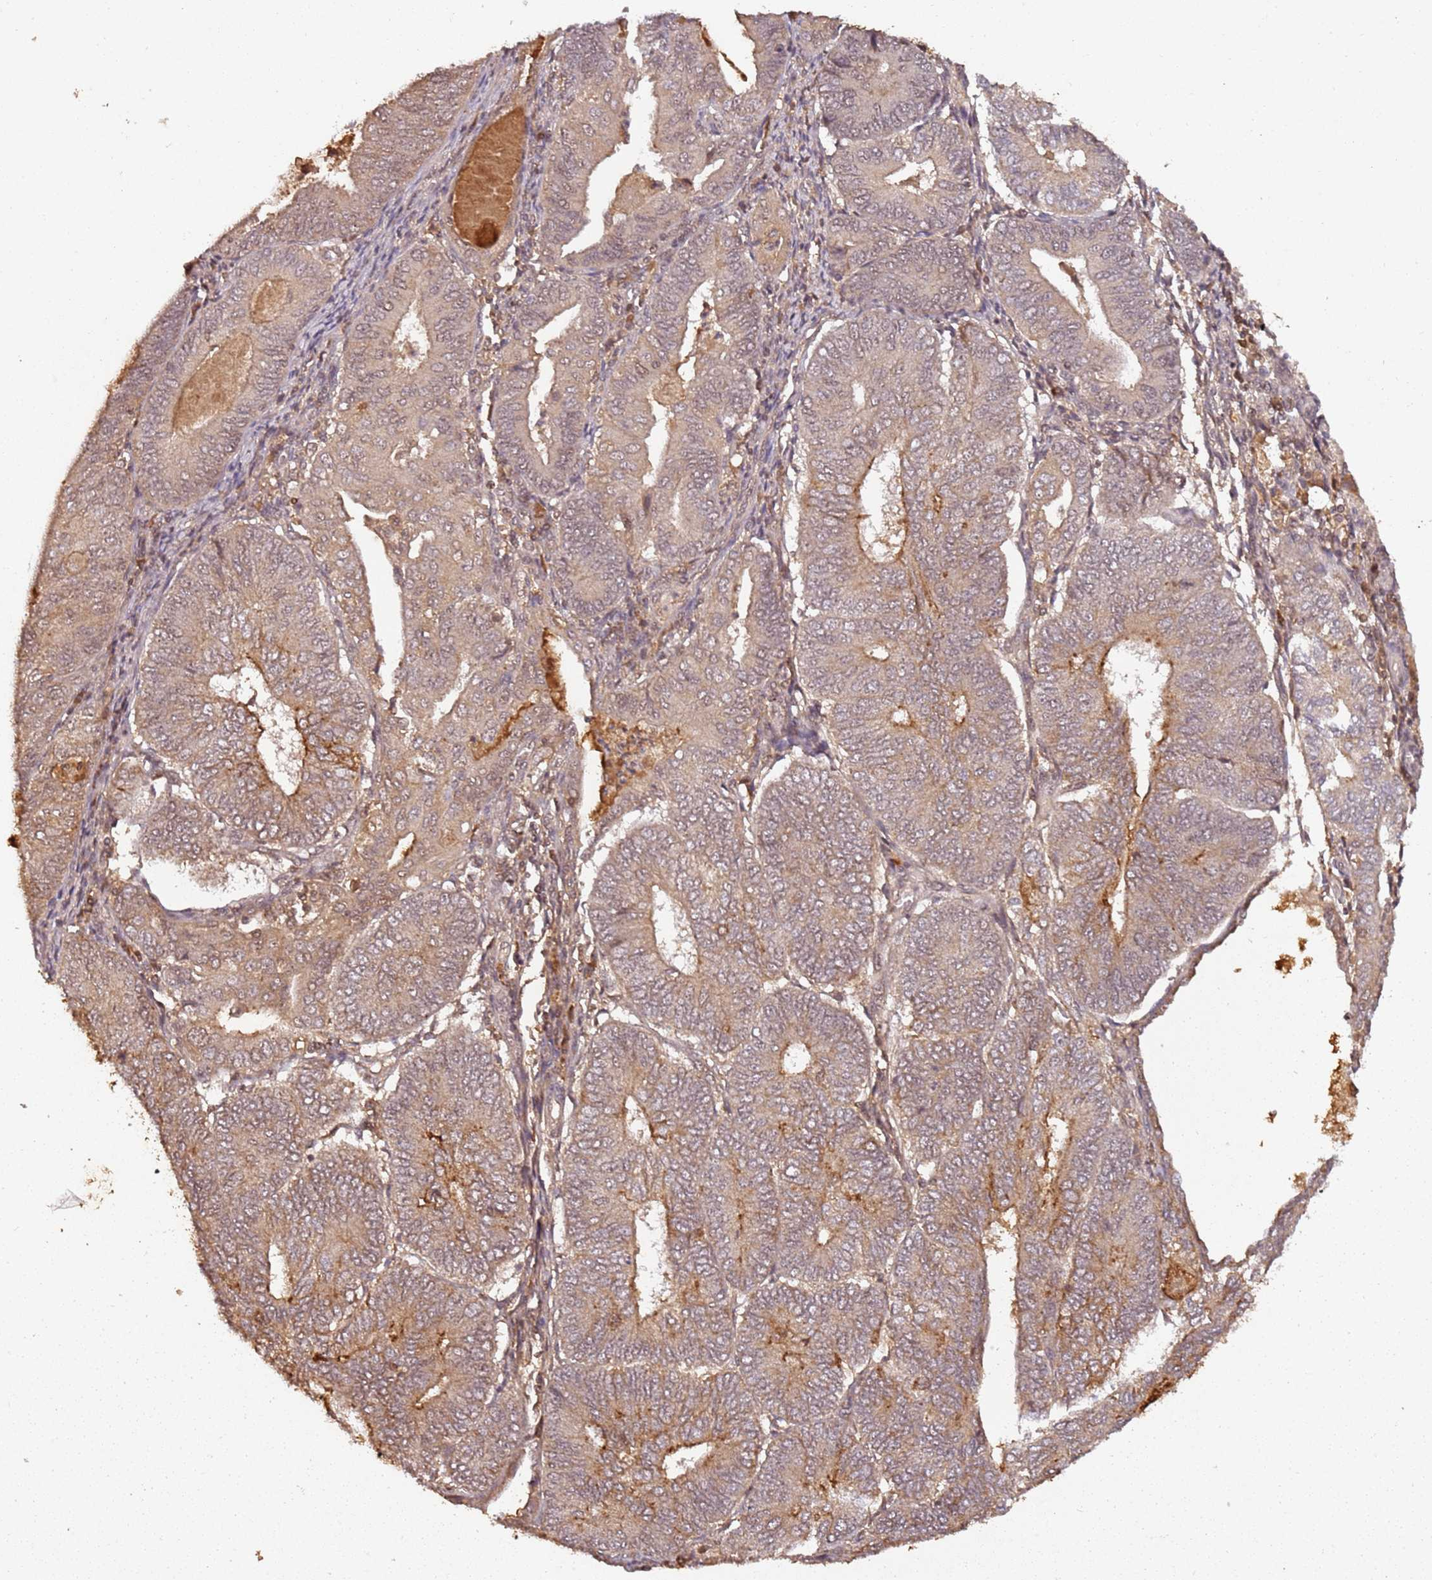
{"staining": {"intensity": "weak", "quantity": "25%-75%", "location": "cytoplasmic/membranous,nuclear"}, "tissue": "endometrial cancer", "cell_type": "Tumor cells", "image_type": "cancer", "snomed": [{"axis": "morphology", "description": "Adenocarcinoma, NOS"}, {"axis": "topography", "description": "Endometrium"}], "caption": "A high-resolution photomicrograph shows immunohistochemistry staining of endometrial adenocarcinoma, which exhibits weak cytoplasmic/membranous and nuclear staining in about 25%-75% of tumor cells.", "gene": "COL1A2", "patient": {"sex": "female", "age": 81}}